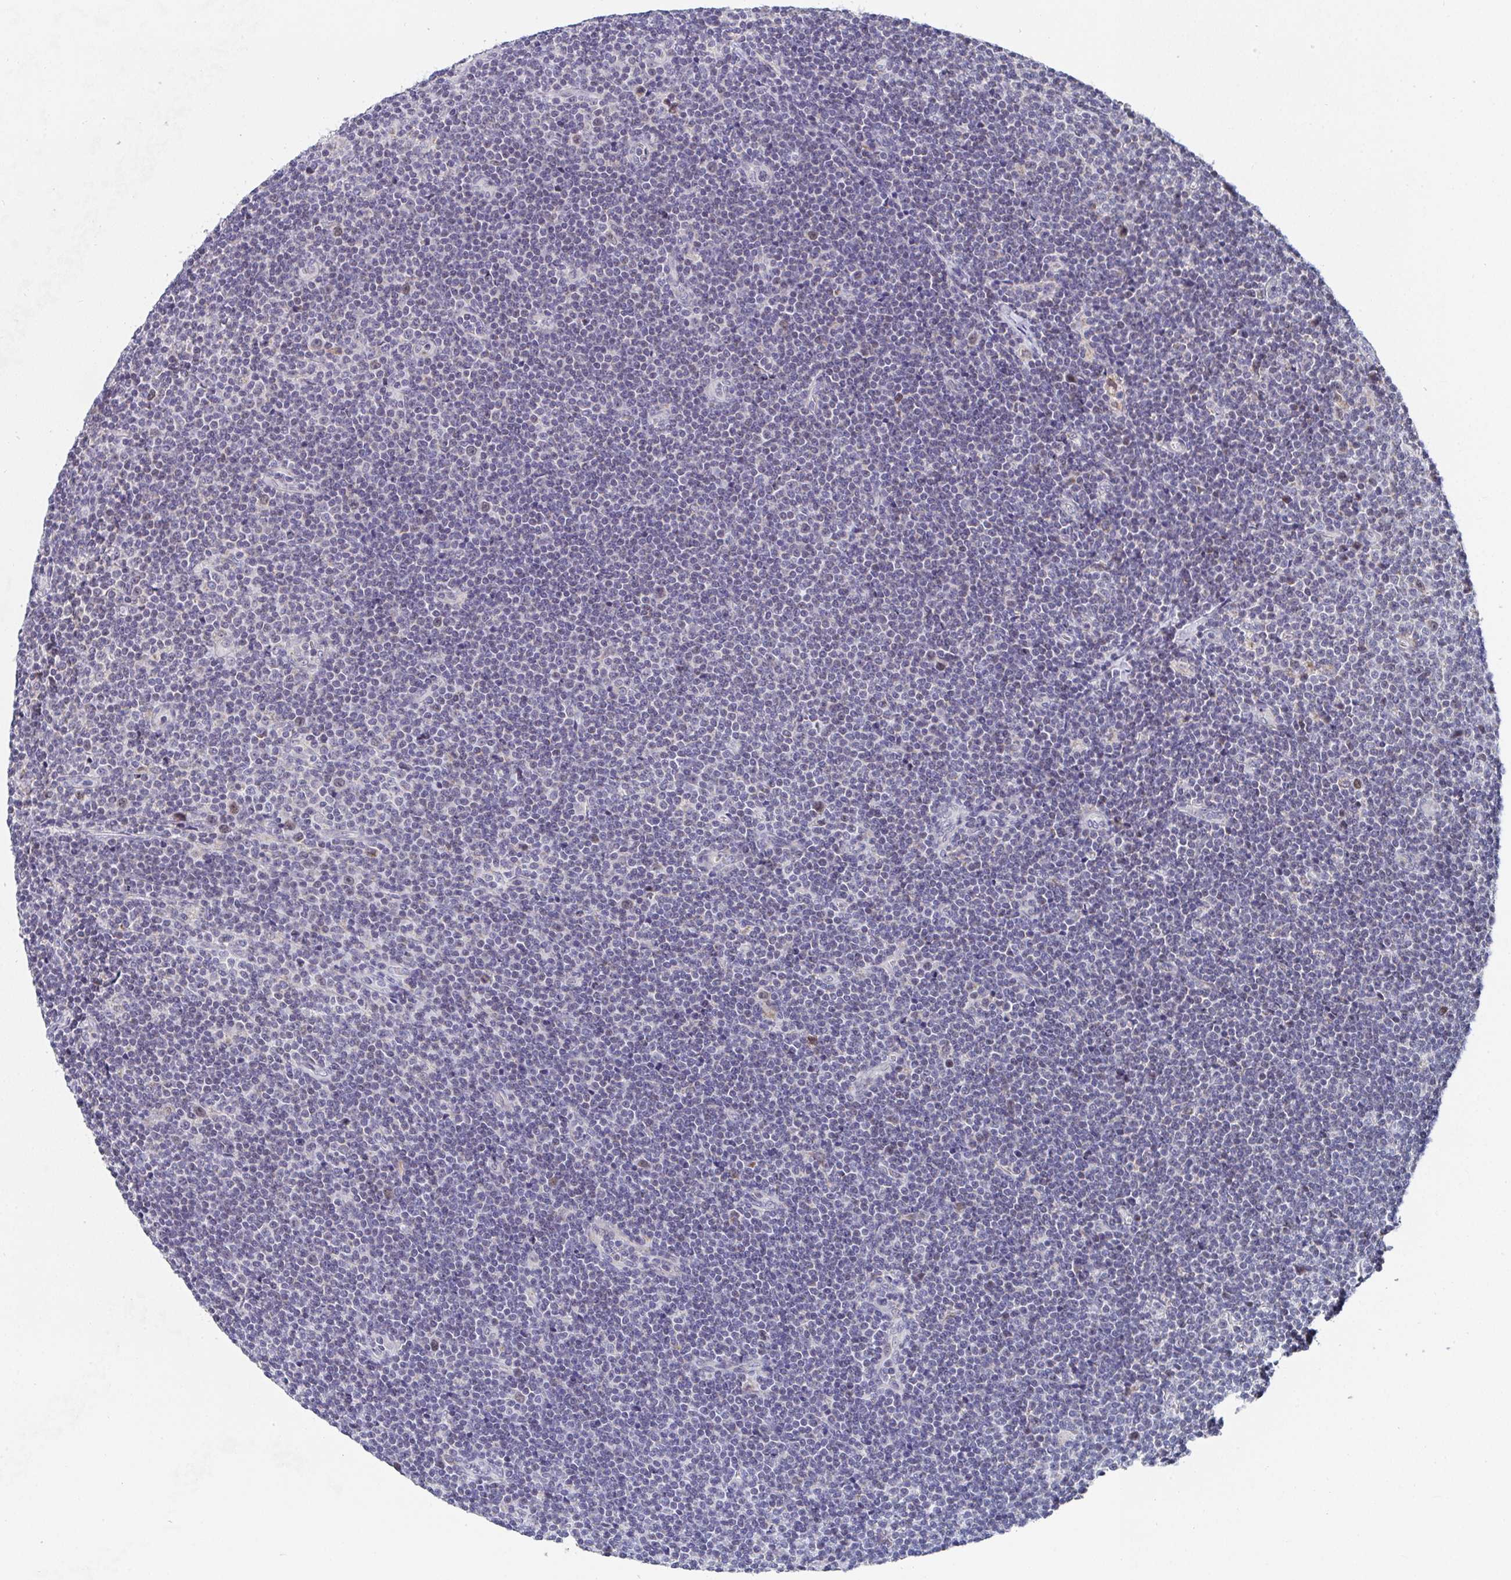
{"staining": {"intensity": "negative", "quantity": "none", "location": "none"}, "tissue": "lymphoma", "cell_type": "Tumor cells", "image_type": "cancer", "snomed": [{"axis": "morphology", "description": "Malignant lymphoma, non-Hodgkin's type, Low grade"}, {"axis": "topography", "description": "Lymph node"}], "caption": "Protein analysis of low-grade malignant lymphoma, non-Hodgkin's type exhibits no significant staining in tumor cells.", "gene": "ATP5F1C", "patient": {"sex": "male", "age": 48}}